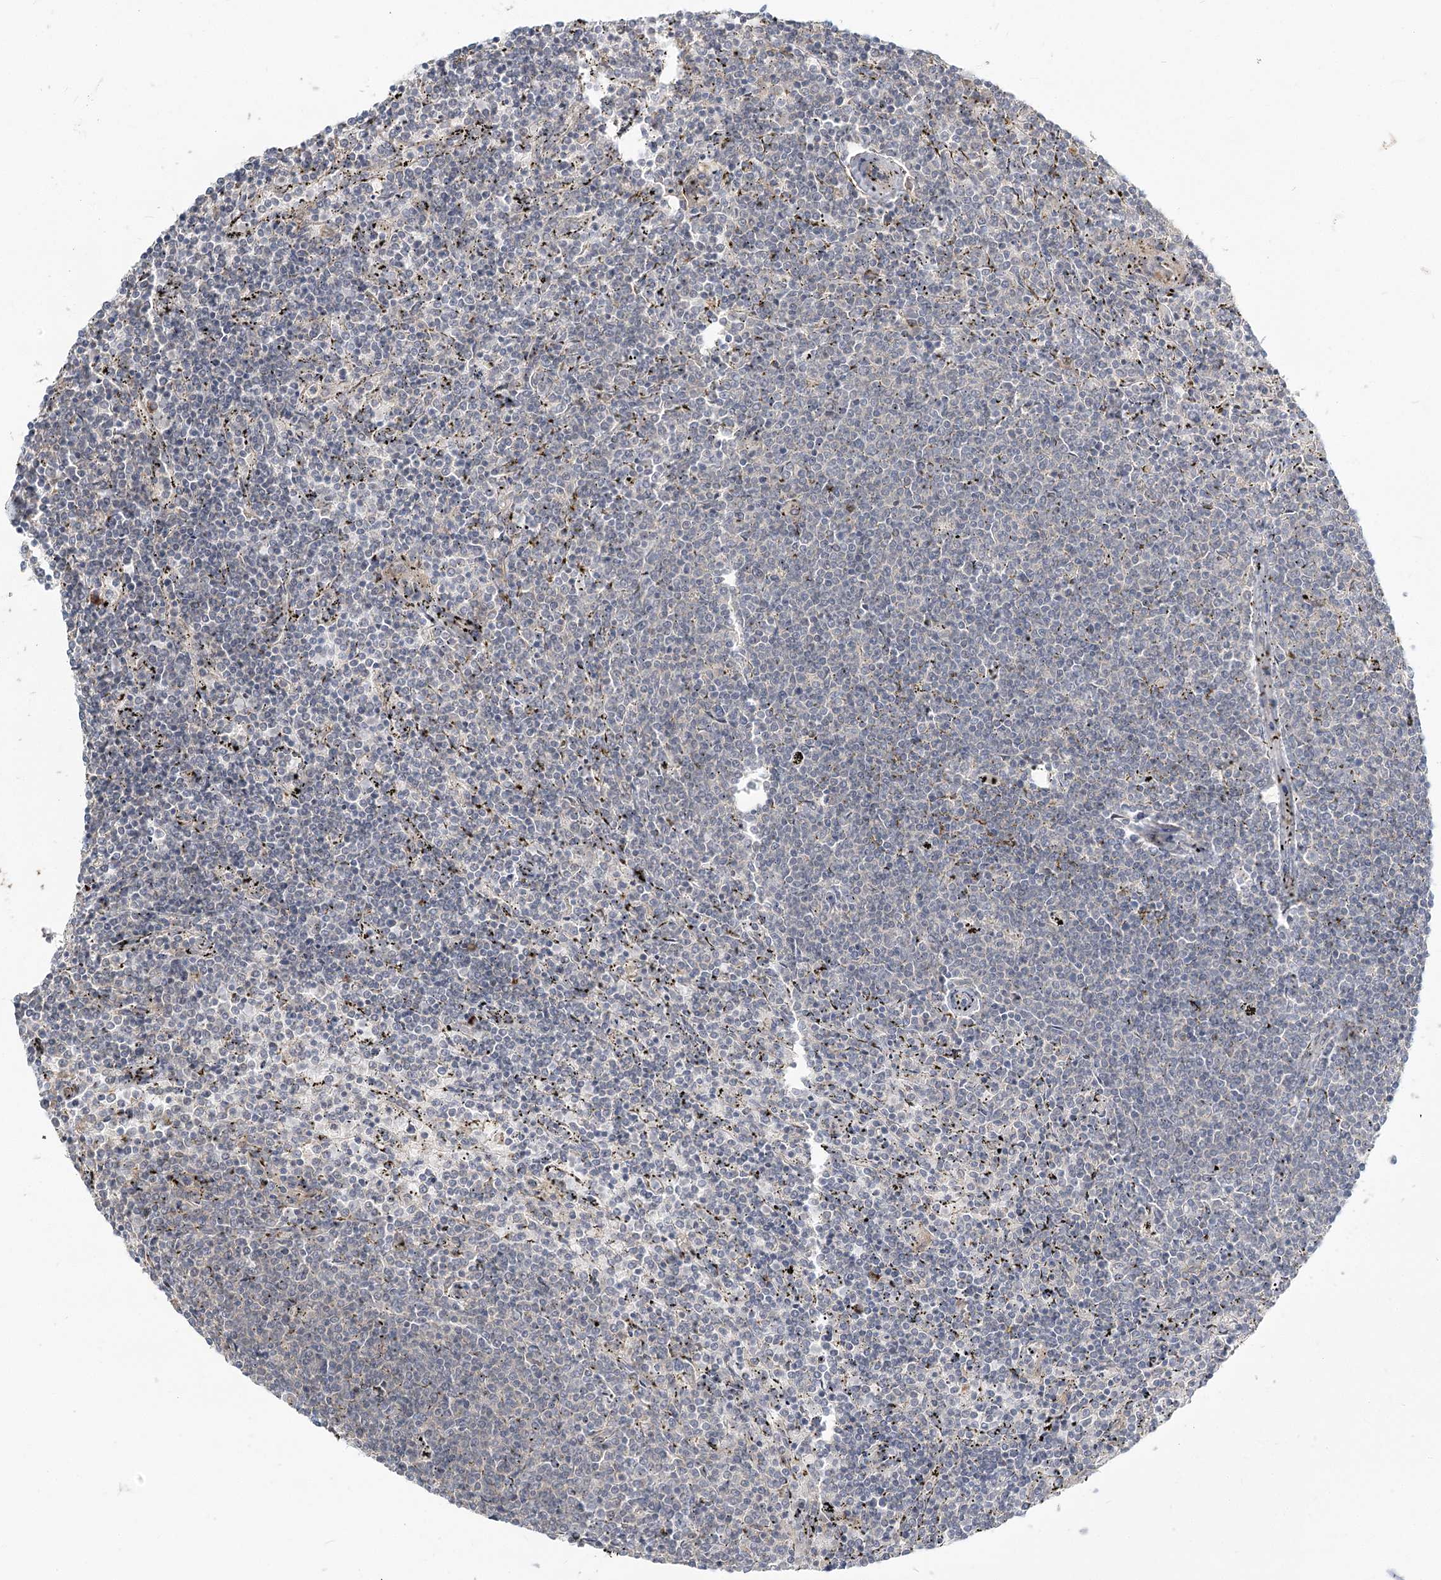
{"staining": {"intensity": "negative", "quantity": "none", "location": "none"}, "tissue": "lymphoma", "cell_type": "Tumor cells", "image_type": "cancer", "snomed": [{"axis": "morphology", "description": "Malignant lymphoma, non-Hodgkin's type, Low grade"}, {"axis": "topography", "description": "Spleen"}], "caption": "IHC photomicrograph of lymphoma stained for a protein (brown), which shows no expression in tumor cells.", "gene": "GUCY2C", "patient": {"sex": "female", "age": 50}}